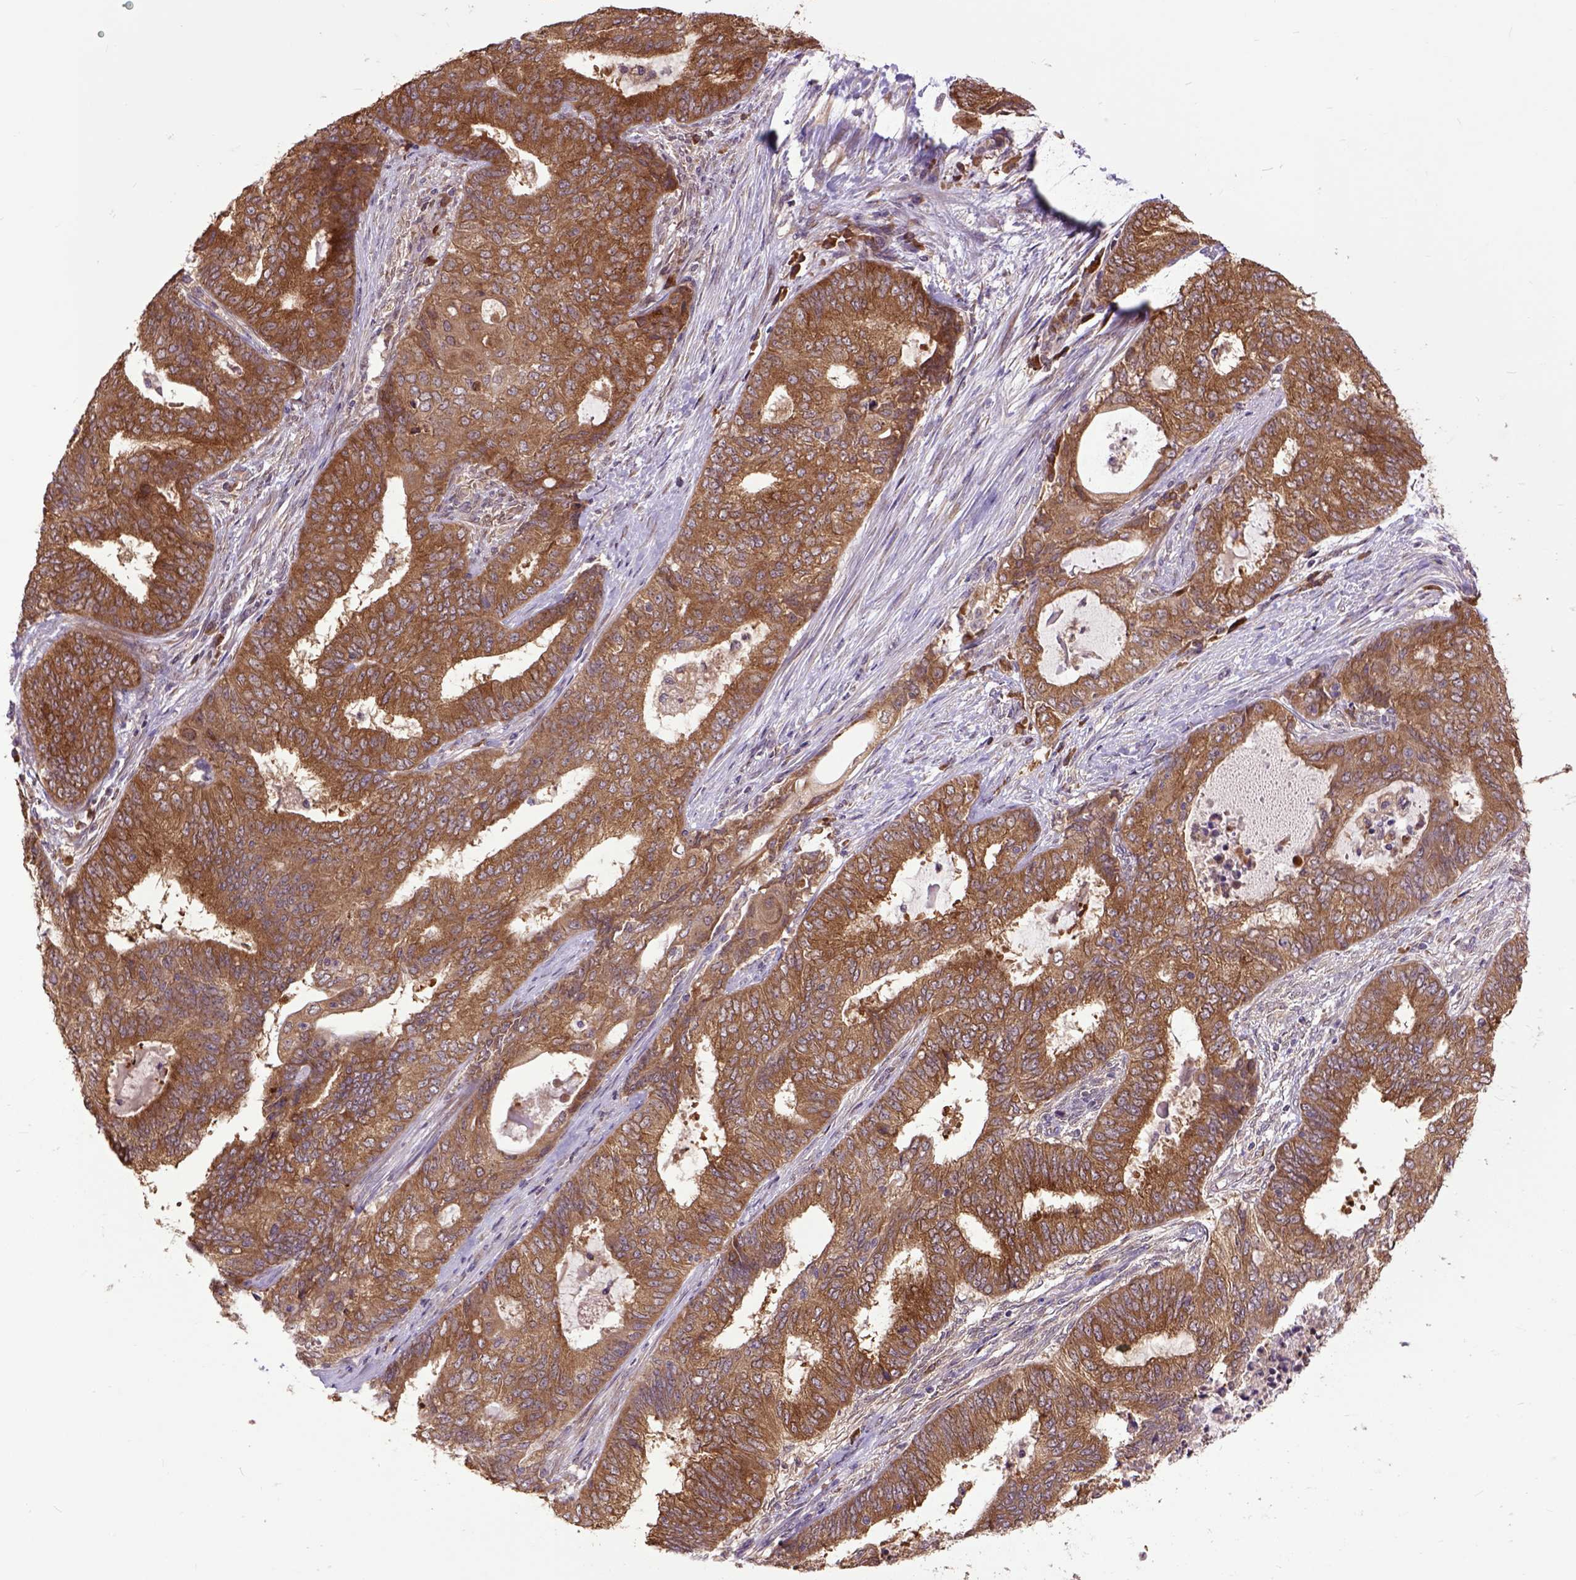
{"staining": {"intensity": "strong", "quantity": ">75%", "location": "cytoplasmic/membranous"}, "tissue": "endometrial cancer", "cell_type": "Tumor cells", "image_type": "cancer", "snomed": [{"axis": "morphology", "description": "Adenocarcinoma, NOS"}, {"axis": "topography", "description": "Endometrium"}], "caption": "A brown stain labels strong cytoplasmic/membranous staining of a protein in adenocarcinoma (endometrial) tumor cells.", "gene": "ARL1", "patient": {"sex": "female", "age": 62}}